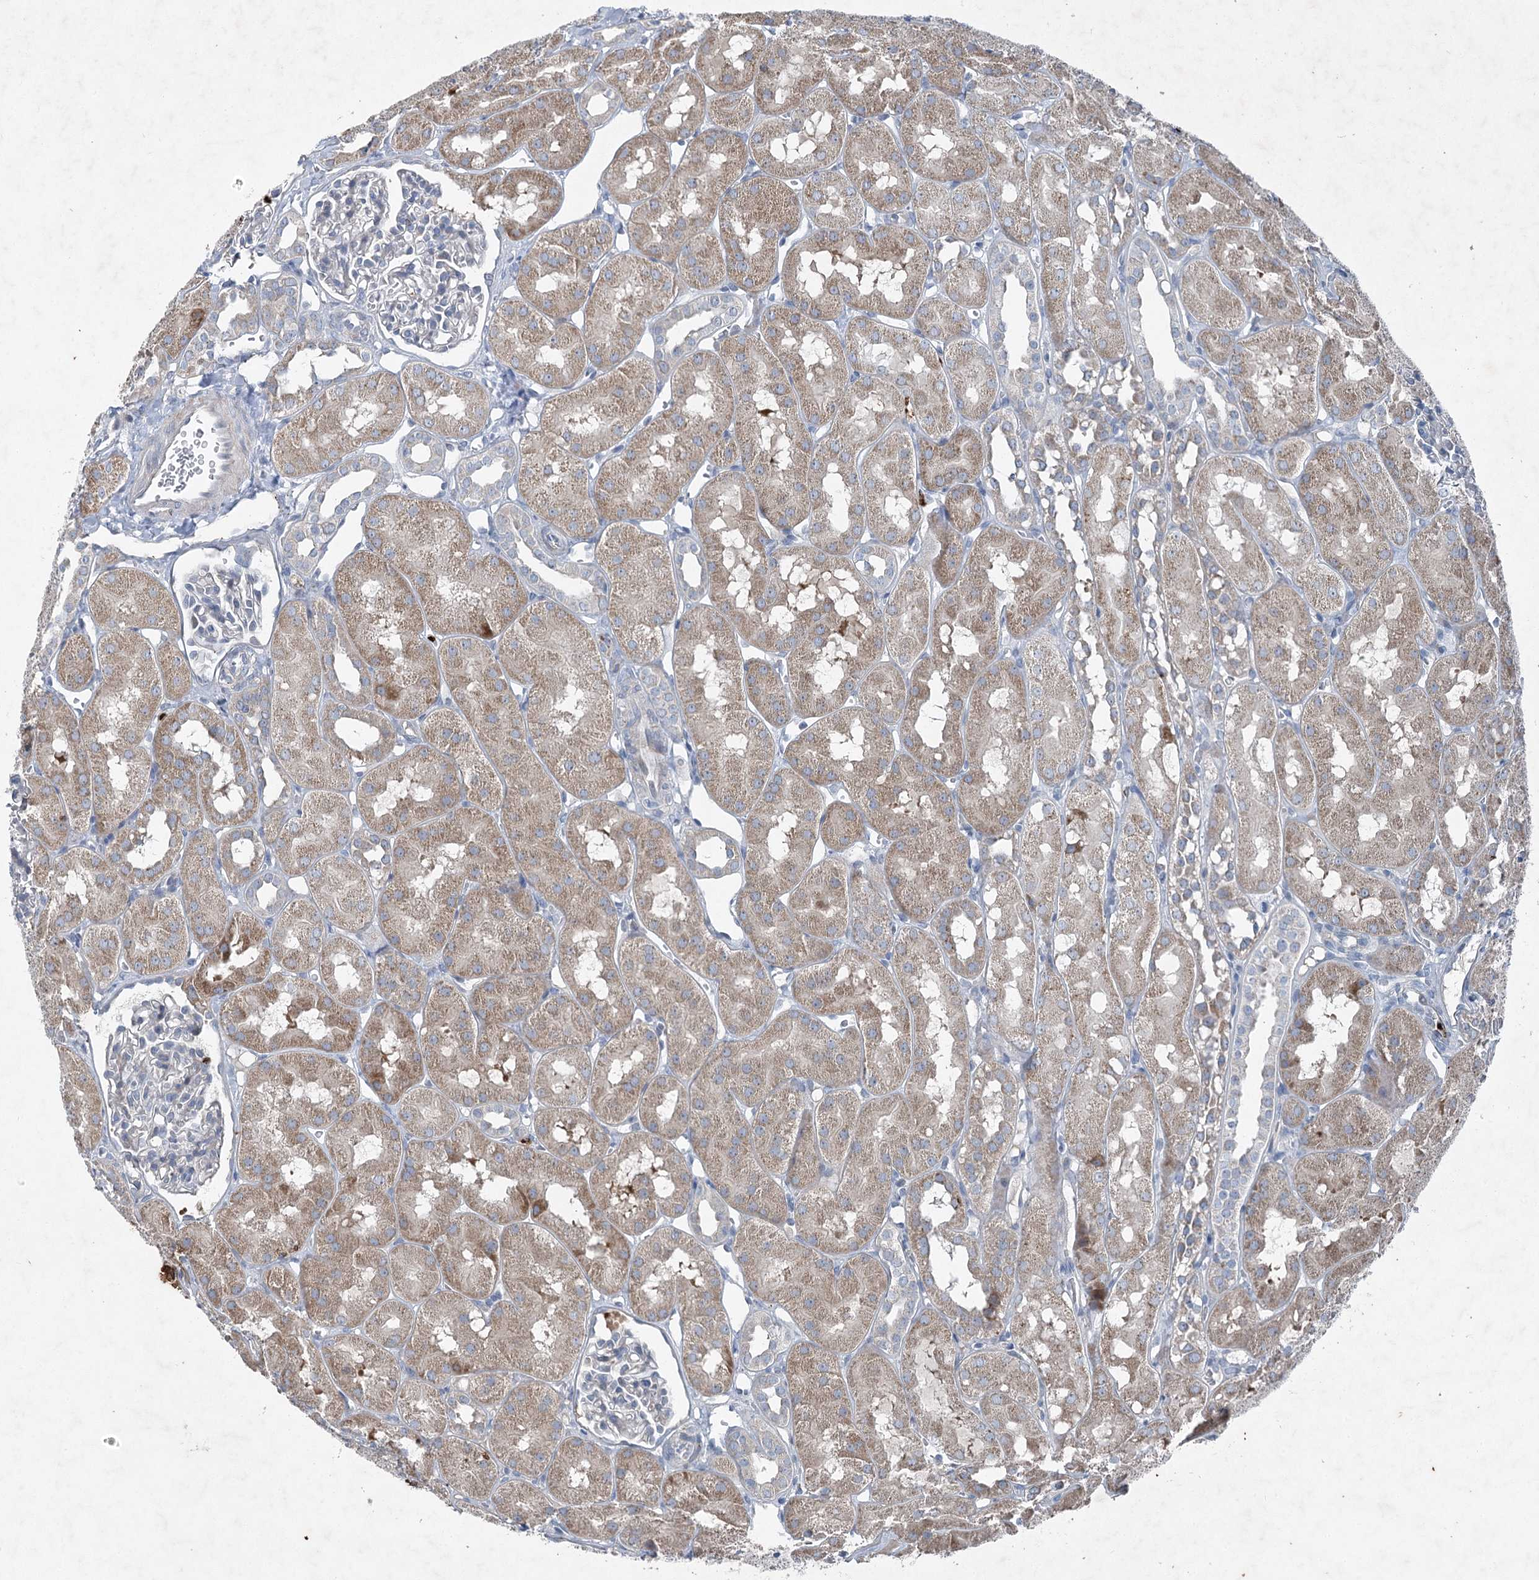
{"staining": {"intensity": "negative", "quantity": "none", "location": "none"}, "tissue": "kidney", "cell_type": "Cells in glomeruli", "image_type": "normal", "snomed": [{"axis": "morphology", "description": "Normal tissue, NOS"}, {"axis": "topography", "description": "Kidney"}, {"axis": "topography", "description": "Urinary bladder"}], "caption": "An immunohistochemistry photomicrograph of normal kidney is shown. There is no staining in cells in glomeruli of kidney.", "gene": "ENSG00000285330", "patient": {"sex": "male", "age": 16}}